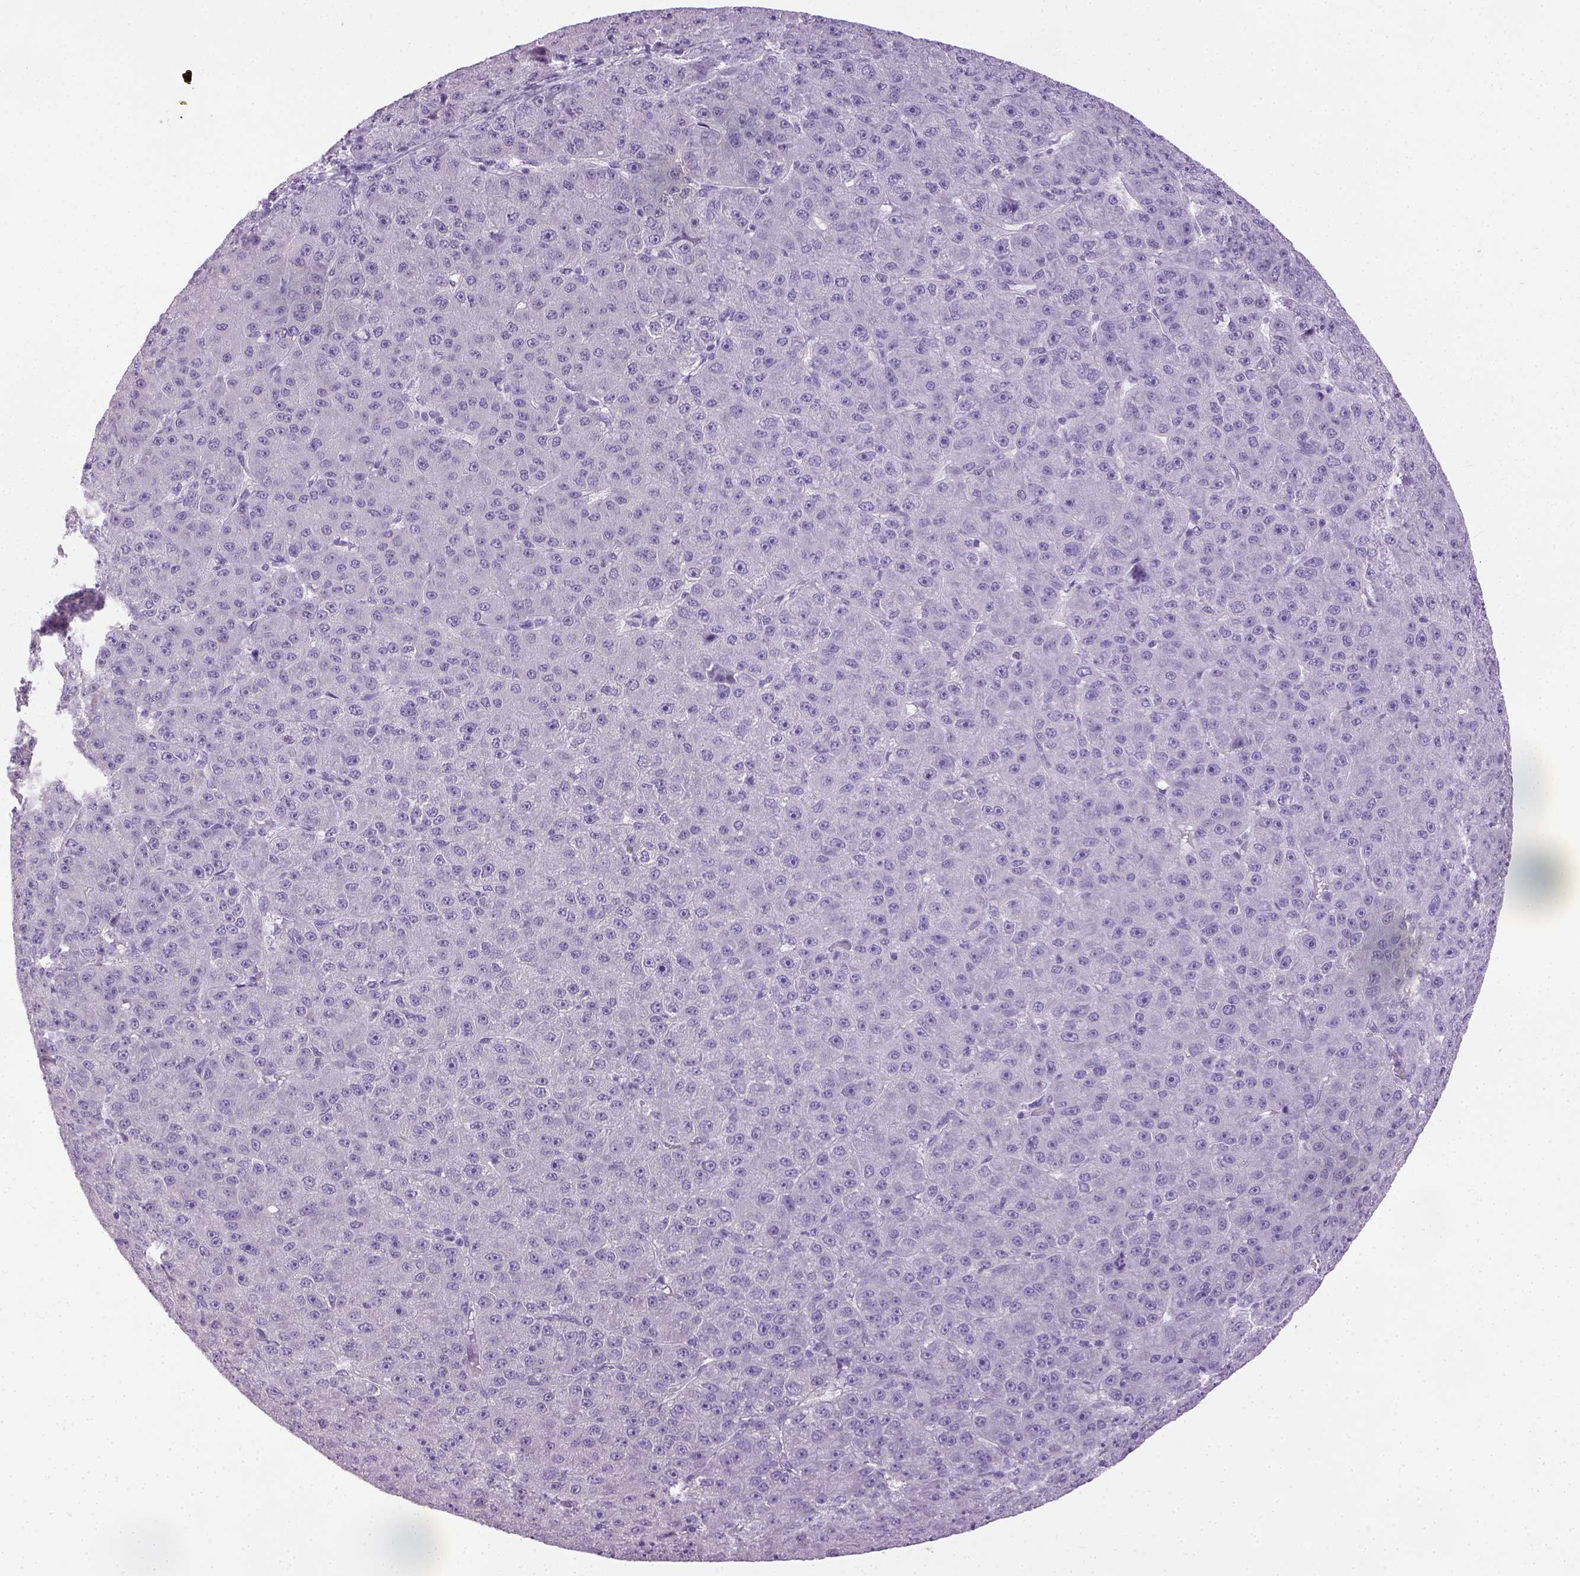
{"staining": {"intensity": "negative", "quantity": "none", "location": "none"}, "tissue": "liver cancer", "cell_type": "Tumor cells", "image_type": "cancer", "snomed": [{"axis": "morphology", "description": "Carcinoma, Hepatocellular, NOS"}, {"axis": "topography", "description": "Liver"}], "caption": "IHC histopathology image of neoplastic tissue: human hepatocellular carcinoma (liver) stained with DAB demonstrates no significant protein staining in tumor cells.", "gene": "LGSN", "patient": {"sex": "male", "age": 67}}